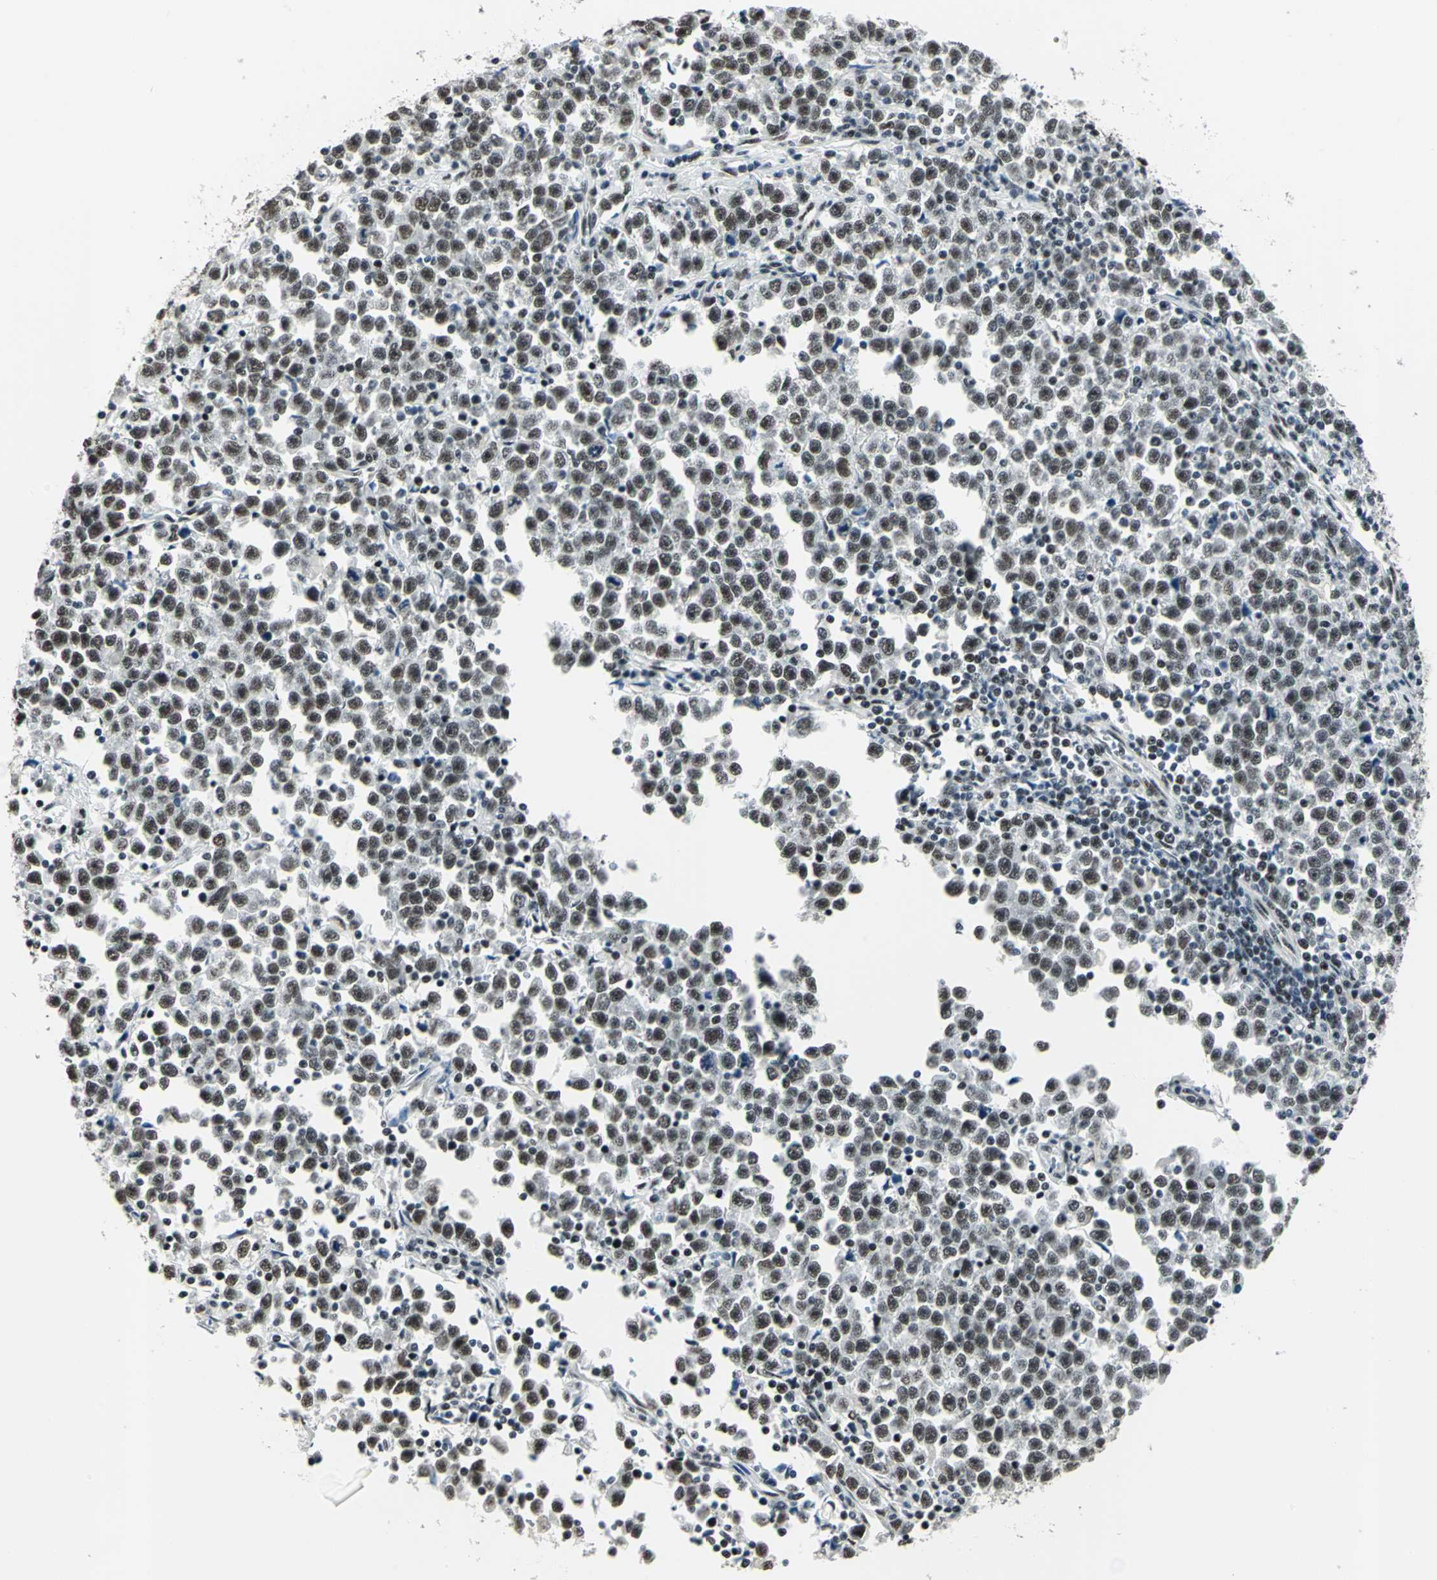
{"staining": {"intensity": "strong", "quantity": ">75%", "location": "nuclear"}, "tissue": "testis cancer", "cell_type": "Tumor cells", "image_type": "cancer", "snomed": [{"axis": "morphology", "description": "Seminoma, NOS"}, {"axis": "topography", "description": "Testis"}], "caption": "Strong nuclear staining for a protein is seen in approximately >75% of tumor cells of testis seminoma using immunohistochemistry (IHC).", "gene": "KAT6B", "patient": {"sex": "male", "age": 43}}